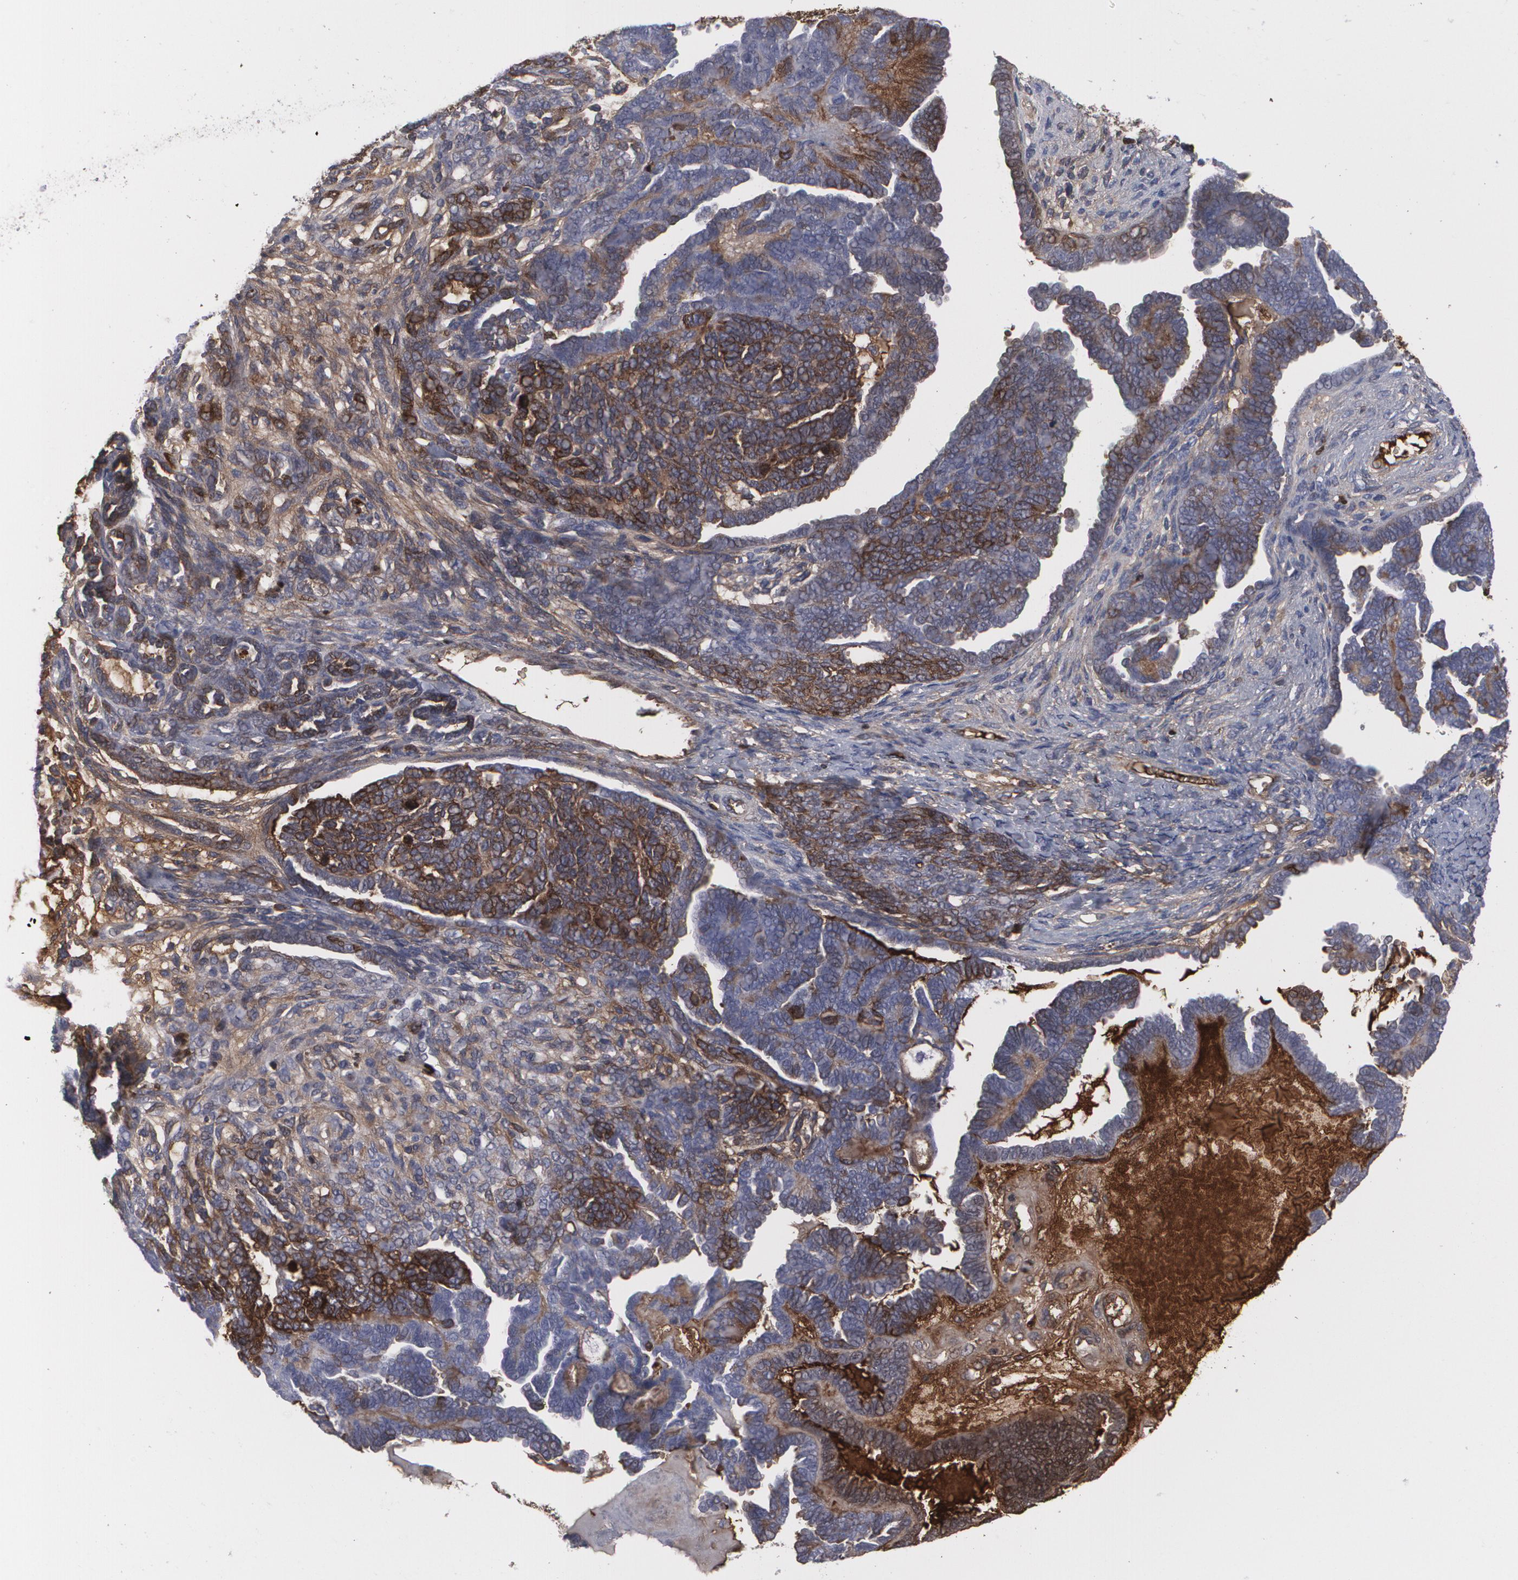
{"staining": {"intensity": "moderate", "quantity": "25%-75%", "location": "cytoplasmic/membranous"}, "tissue": "endometrial cancer", "cell_type": "Tumor cells", "image_type": "cancer", "snomed": [{"axis": "morphology", "description": "Adenocarcinoma, NOS"}, {"axis": "topography", "description": "Endometrium"}], "caption": "Immunohistochemistry (DAB) staining of human adenocarcinoma (endometrial) exhibits moderate cytoplasmic/membranous protein positivity in about 25%-75% of tumor cells.", "gene": "LRG1", "patient": {"sex": "female", "age": 49}}